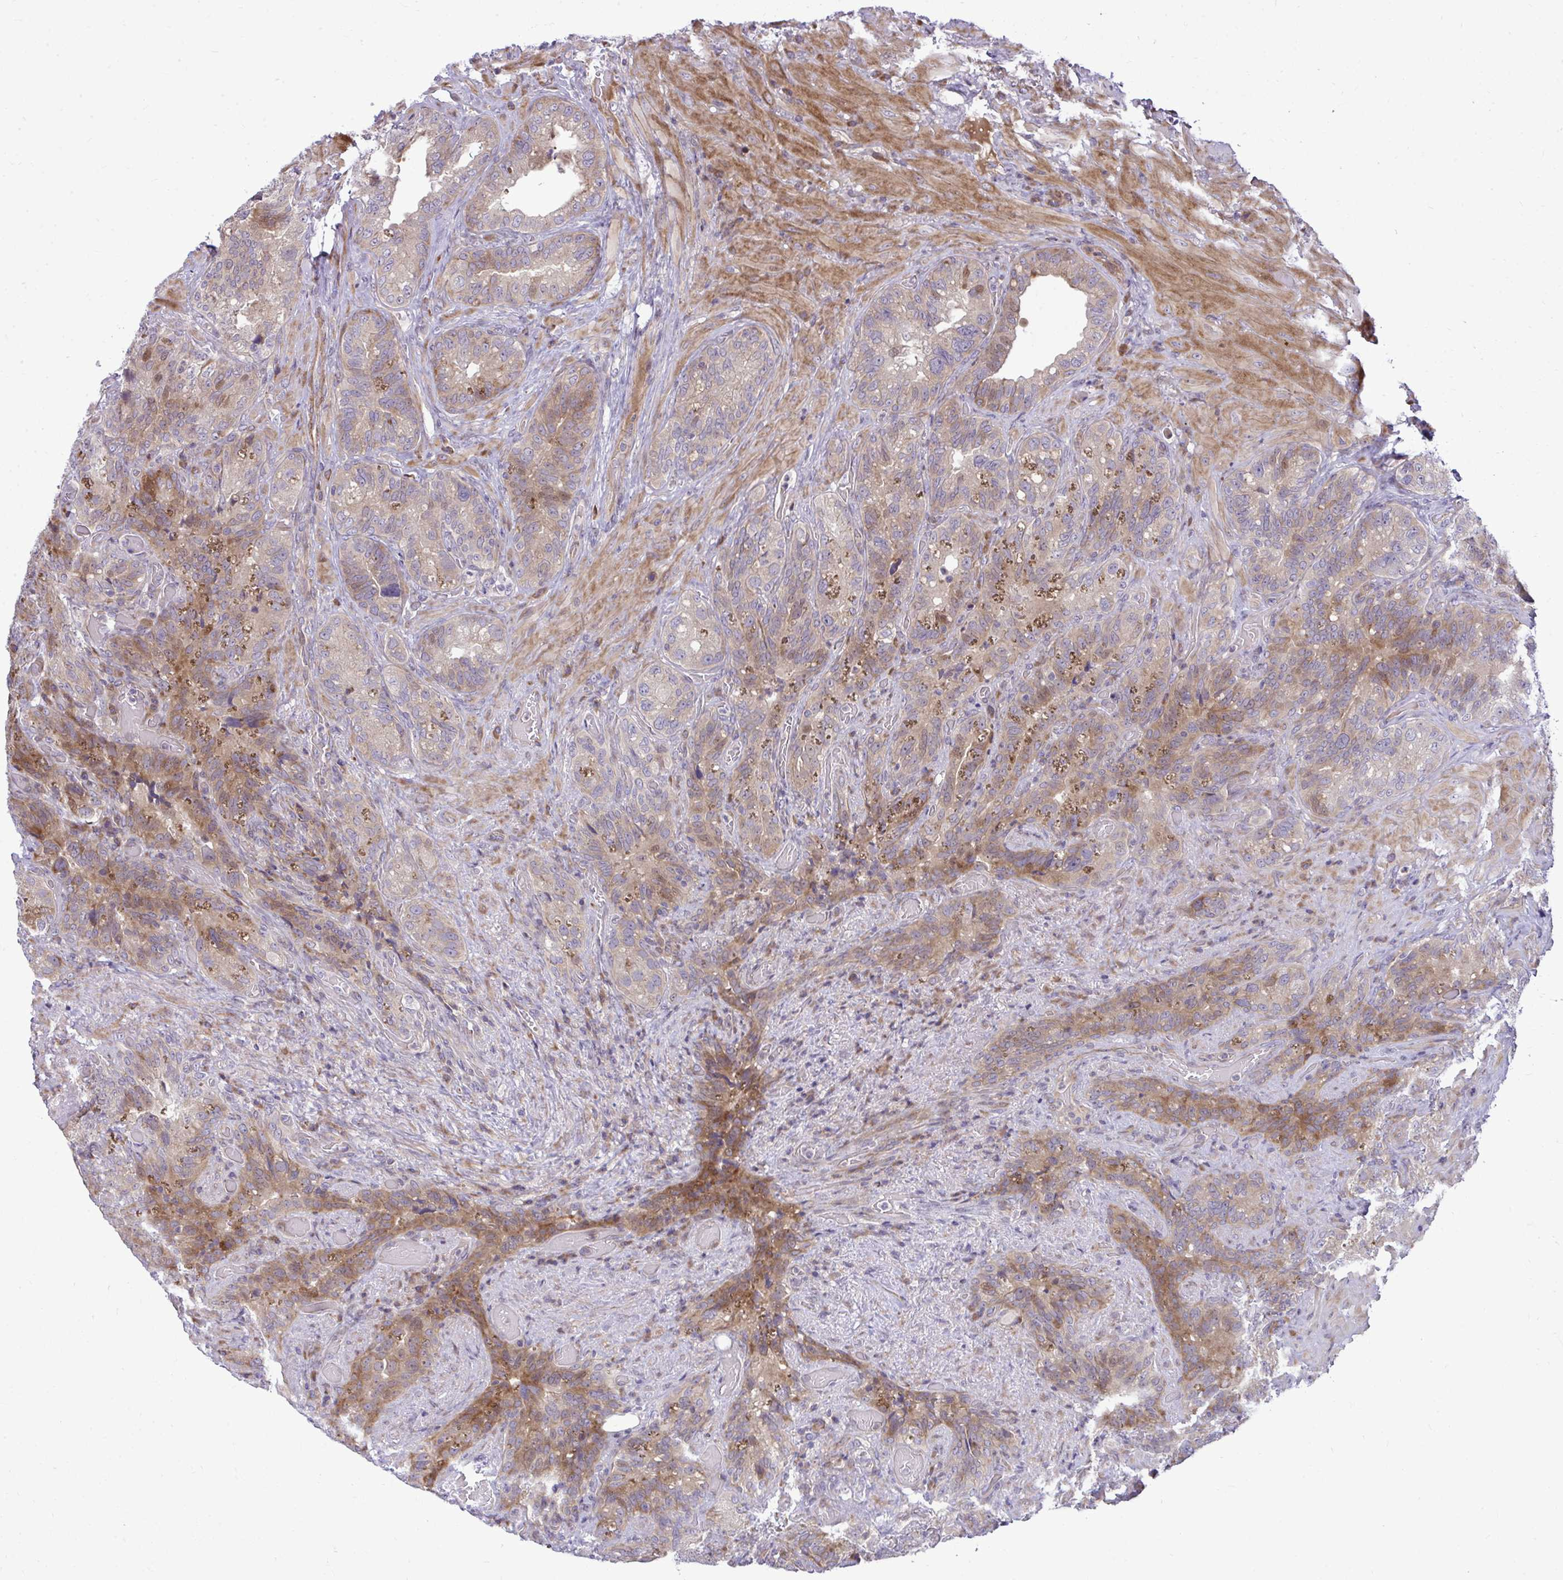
{"staining": {"intensity": "moderate", "quantity": "25%-75%", "location": "cytoplasmic/membranous"}, "tissue": "seminal vesicle", "cell_type": "Glandular cells", "image_type": "normal", "snomed": [{"axis": "morphology", "description": "Normal tissue, NOS"}, {"axis": "topography", "description": "Seminal veicle"}], "caption": "Immunohistochemistry staining of normal seminal vesicle, which displays medium levels of moderate cytoplasmic/membranous expression in approximately 25%-75% of glandular cells indicating moderate cytoplasmic/membranous protein expression. The staining was performed using DAB (brown) for protein detection and nuclei were counterstained in hematoxylin (blue).", "gene": "ZSCAN9", "patient": {"sex": "male", "age": 68}}